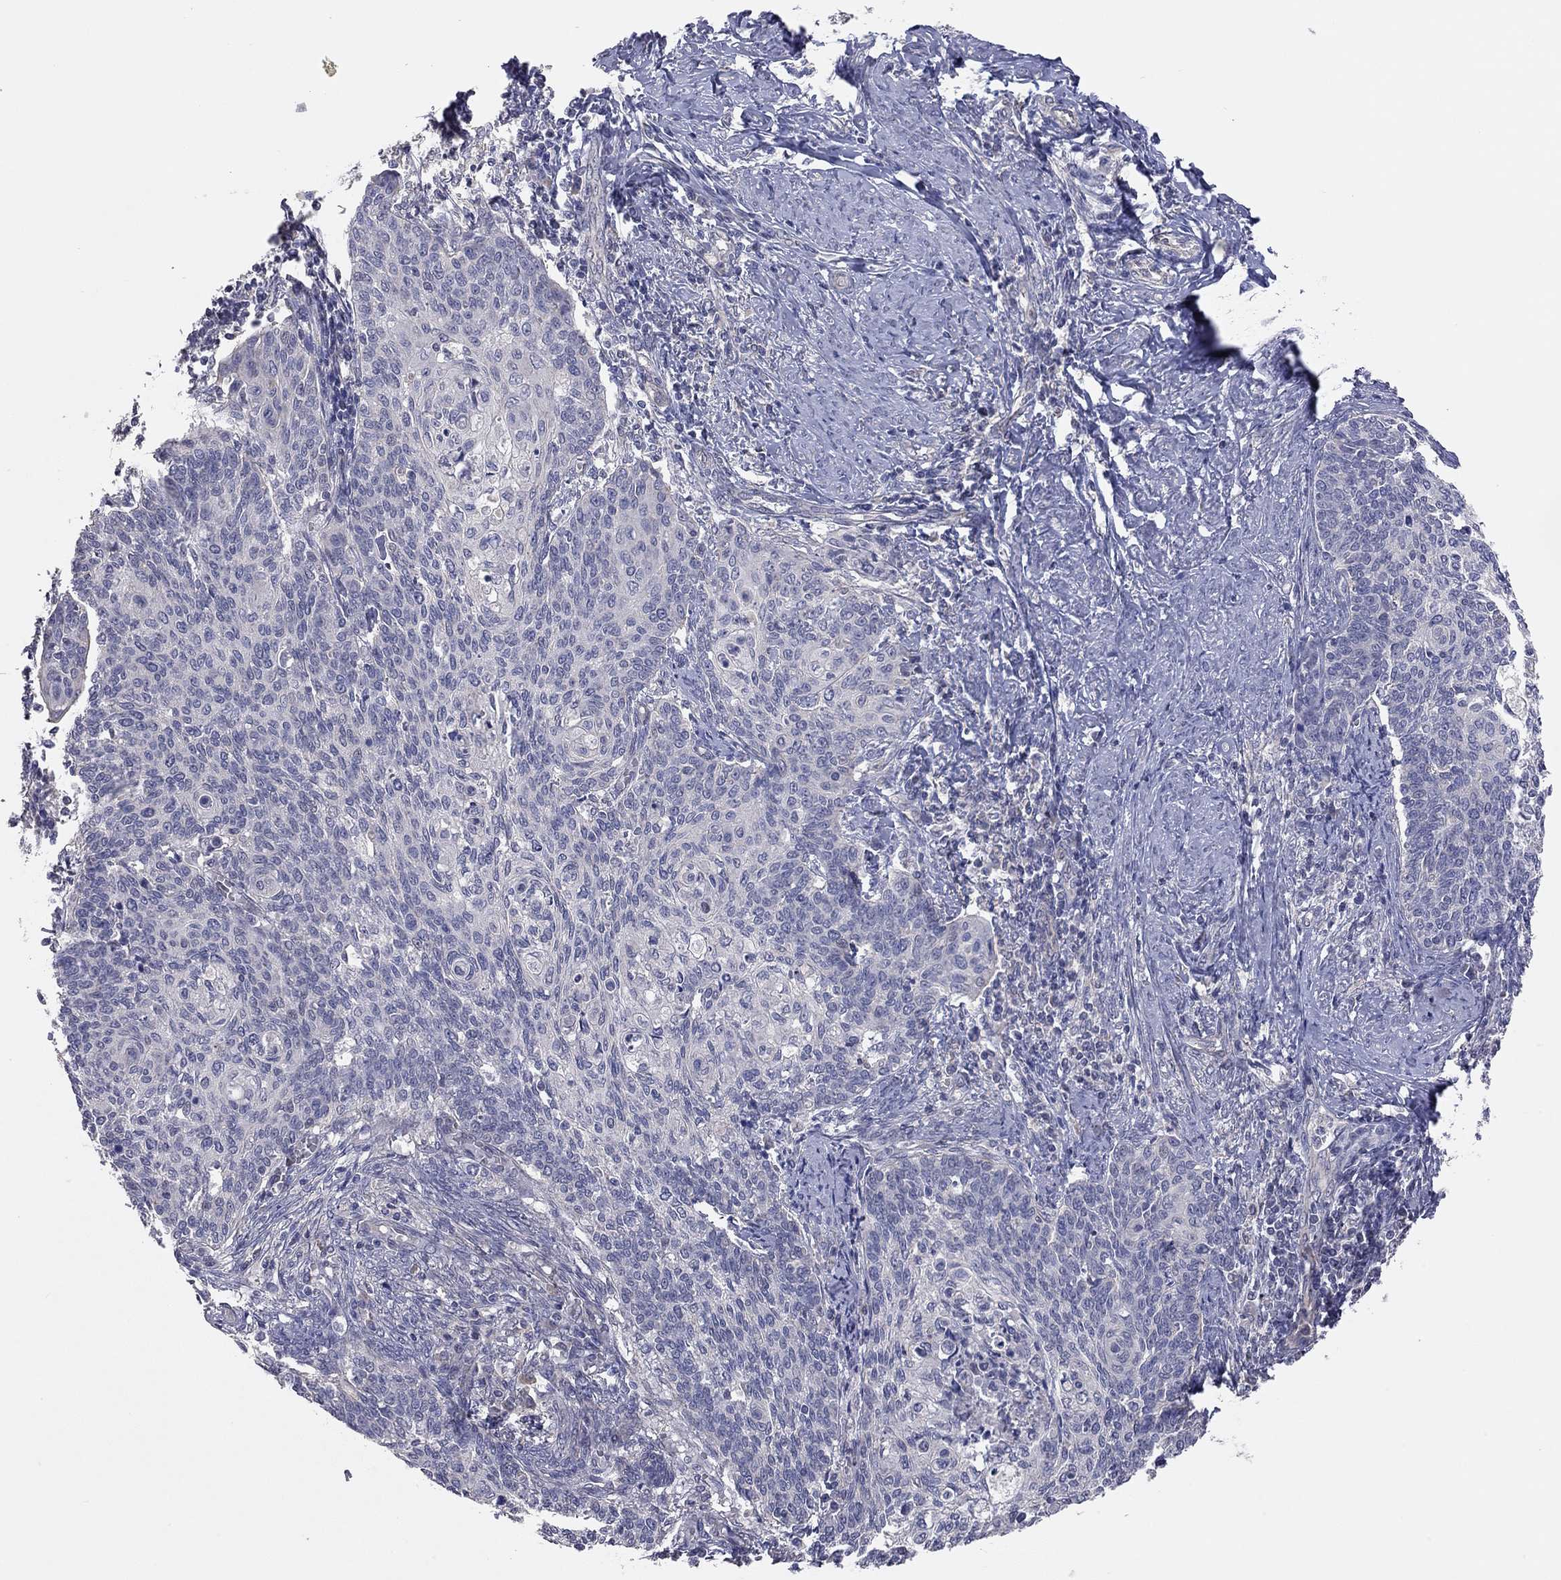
{"staining": {"intensity": "negative", "quantity": "none", "location": "none"}, "tissue": "cervical cancer", "cell_type": "Tumor cells", "image_type": "cancer", "snomed": [{"axis": "morphology", "description": "Normal tissue, NOS"}, {"axis": "morphology", "description": "Squamous cell carcinoma, NOS"}, {"axis": "topography", "description": "Cervix"}], "caption": "An immunohistochemistry photomicrograph of cervical cancer is shown. There is no staining in tumor cells of cervical cancer. (Stains: DAB IHC with hematoxylin counter stain, Microscopy: brightfield microscopy at high magnification).", "gene": "KCNB1", "patient": {"sex": "female", "age": 39}}